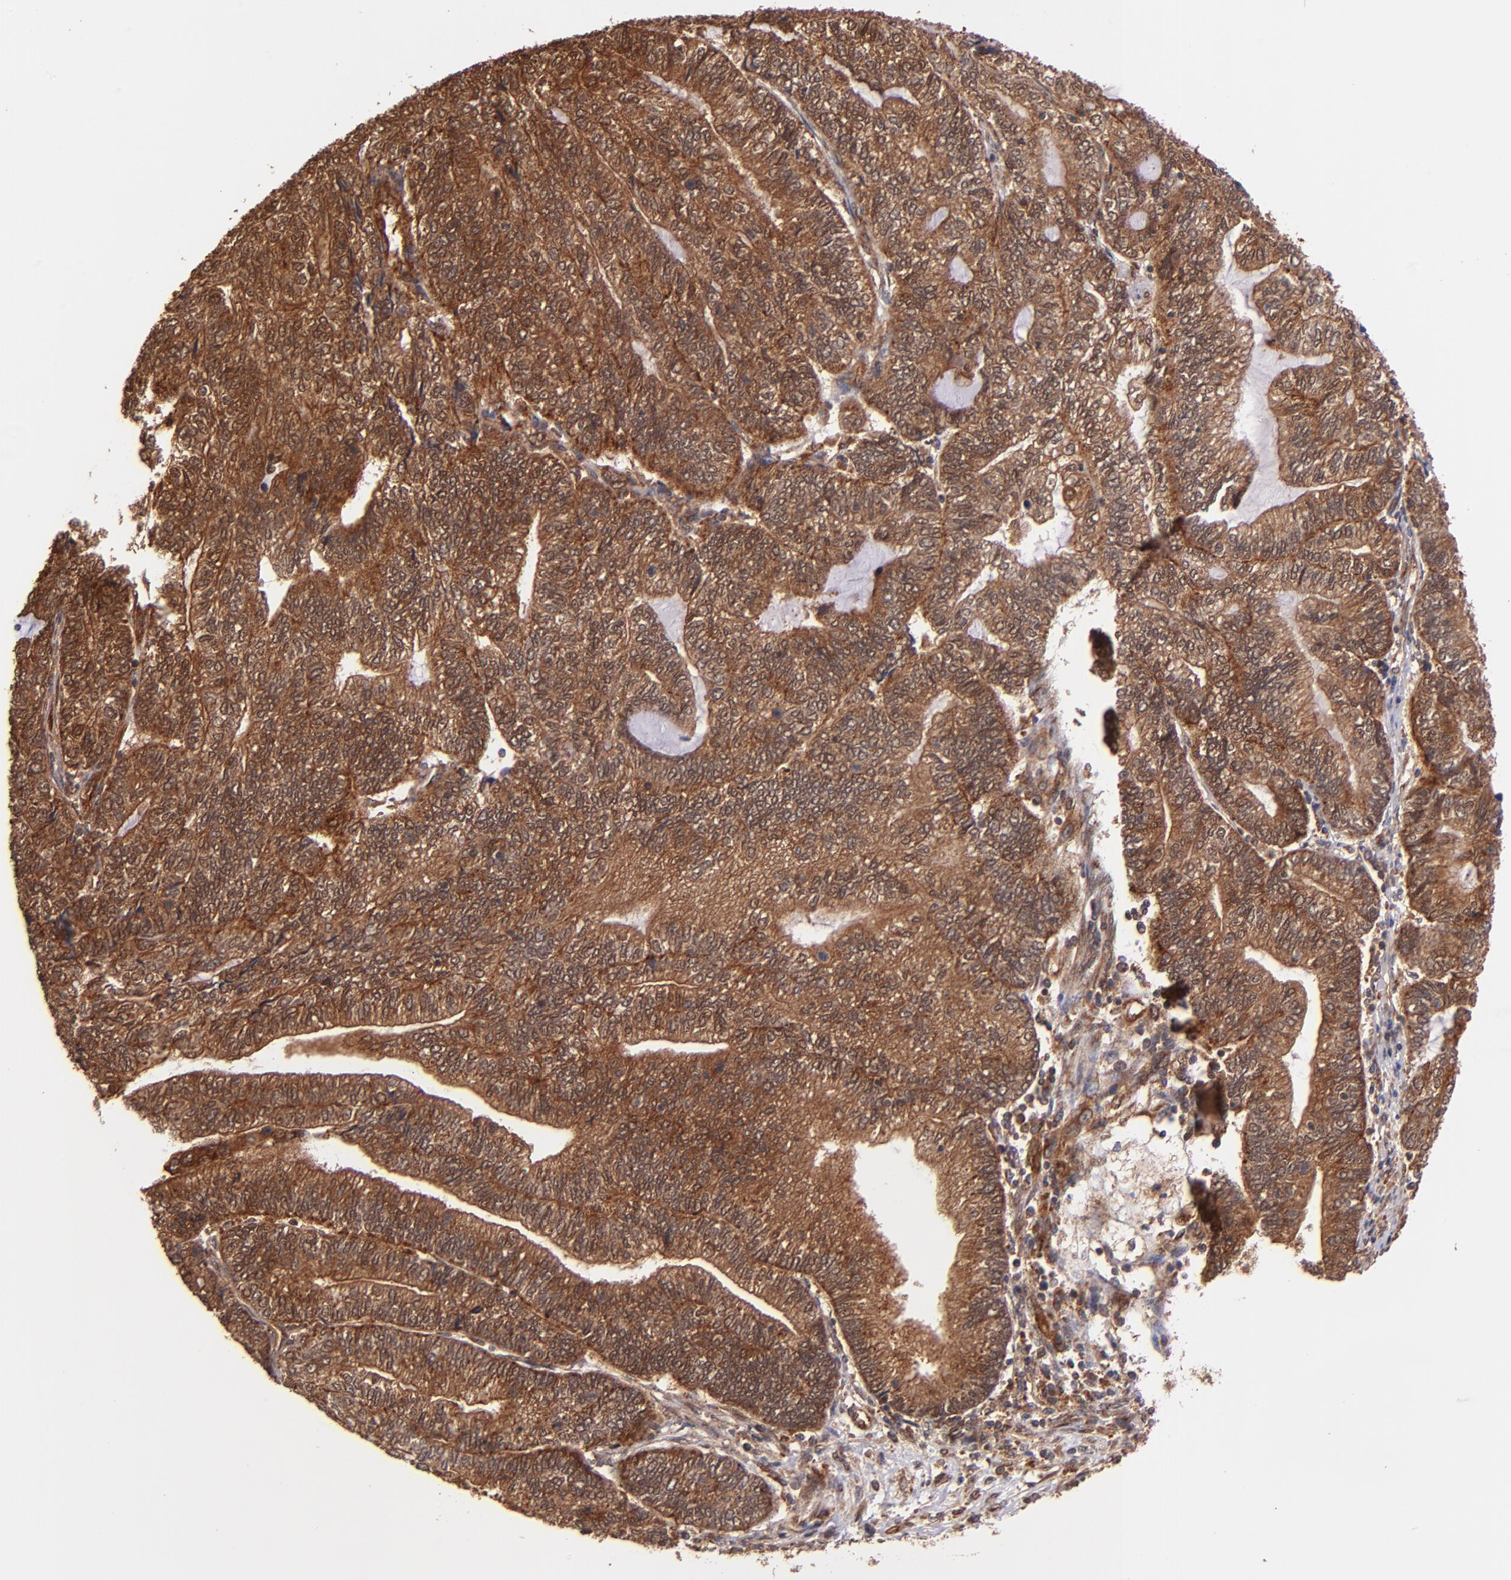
{"staining": {"intensity": "strong", "quantity": ">75%", "location": "cytoplasmic/membranous"}, "tissue": "endometrial cancer", "cell_type": "Tumor cells", "image_type": "cancer", "snomed": [{"axis": "morphology", "description": "Adenocarcinoma, NOS"}, {"axis": "topography", "description": "Uterus"}, {"axis": "topography", "description": "Endometrium"}], "caption": "Endometrial cancer (adenocarcinoma) tissue exhibits strong cytoplasmic/membranous positivity in approximately >75% of tumor cells", "gene": "STX8", "patient": {"sex": "female", "age": 70}}